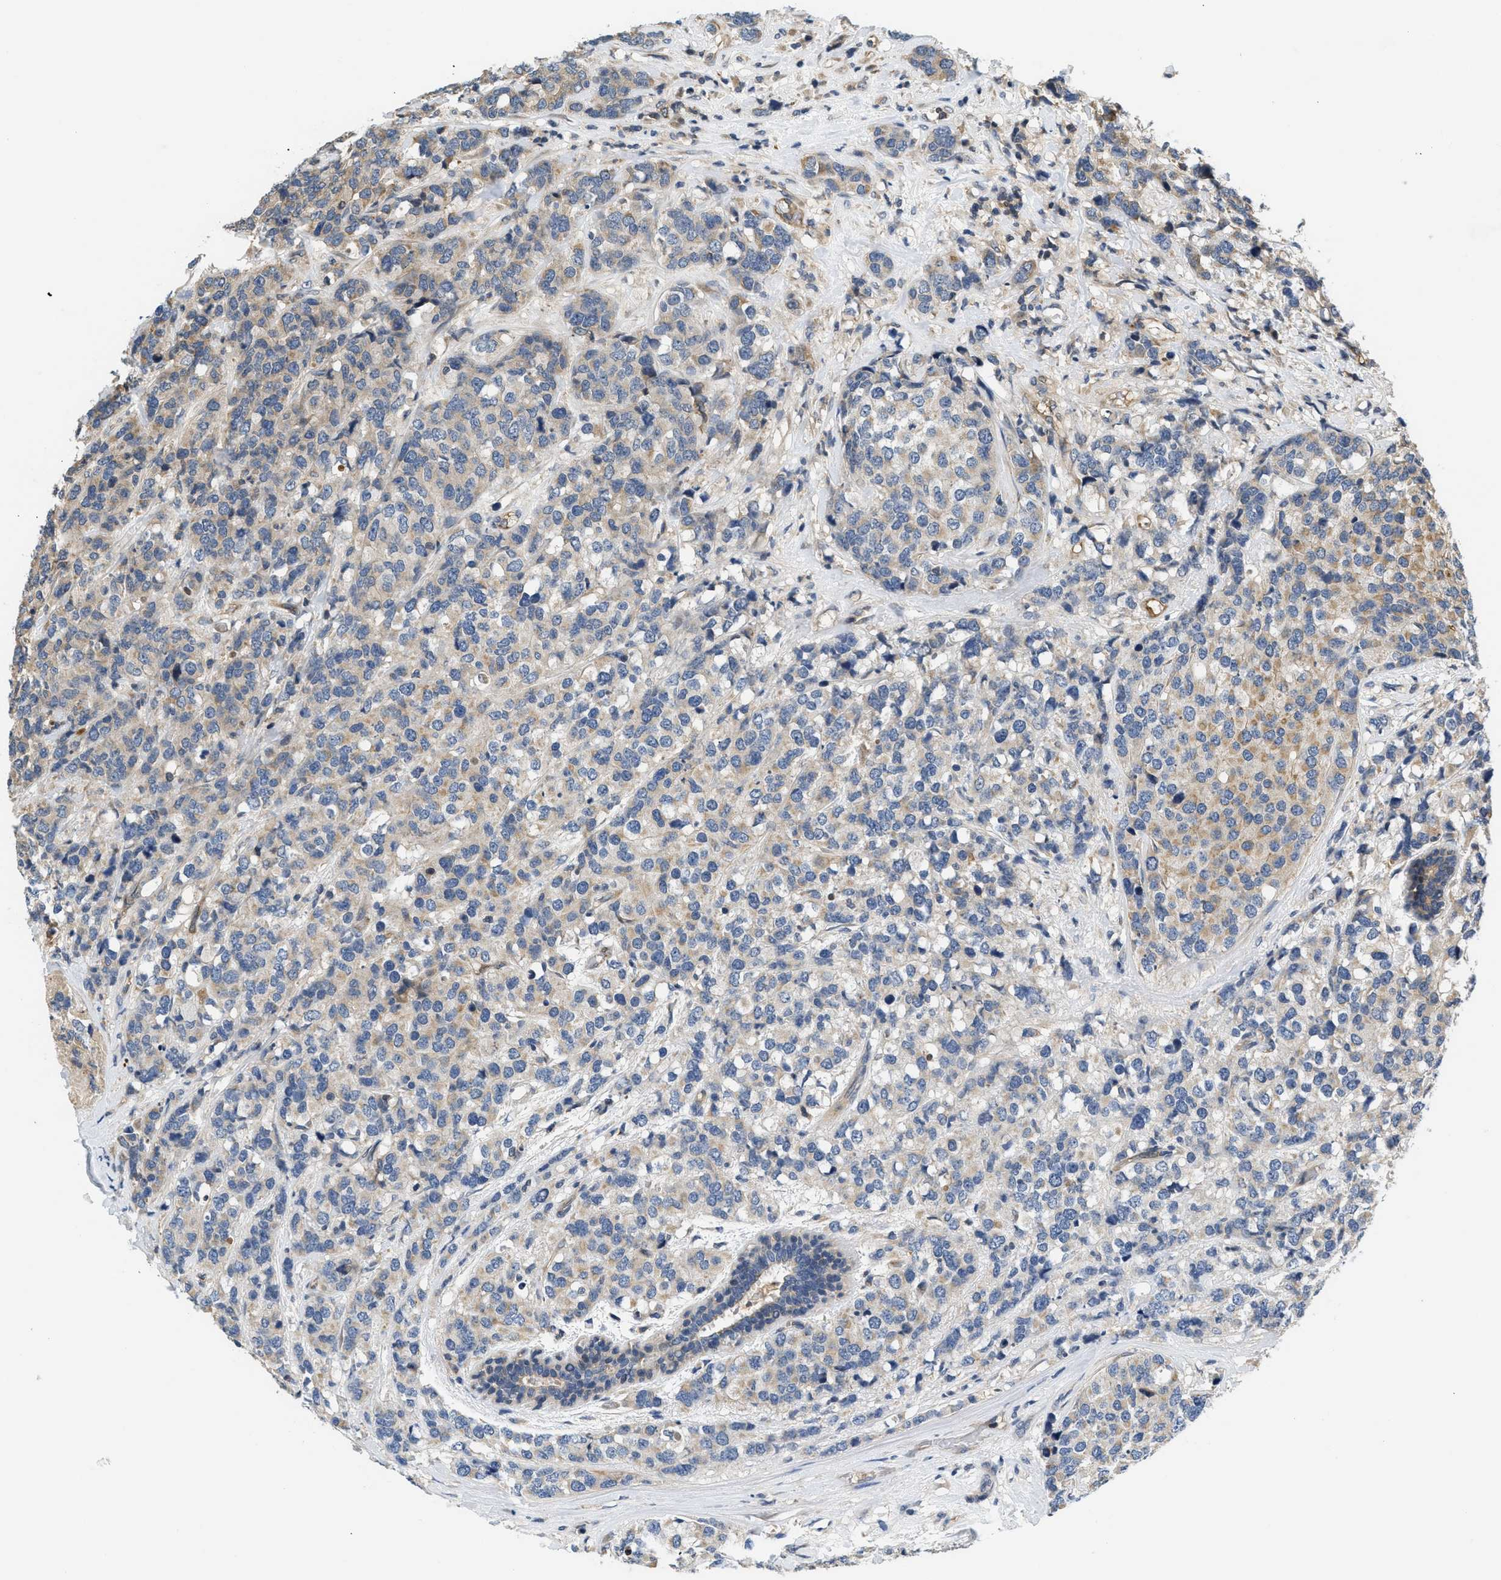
{"staining": {"intensity": "moderate", "quantity": "<25%", "location": "cytoplasmic/membranous"}, "tissue": "breast cancer", "cell_type": "Tumor cells", "image_type": "cancer", "snomed": [{"axis": "morphology", "description": "Lobular carcinoma"}, {"axis": "topography", "description": "Breast"}], "caption": "There is low levels of moderate cytoplasmic/membranous positivity in tumor cells of breast cancer, as demonstrated by immunohistochemical staining (brown color).", "gene": "HMGCR", "patient": {"sex": "female", "age": 59}}